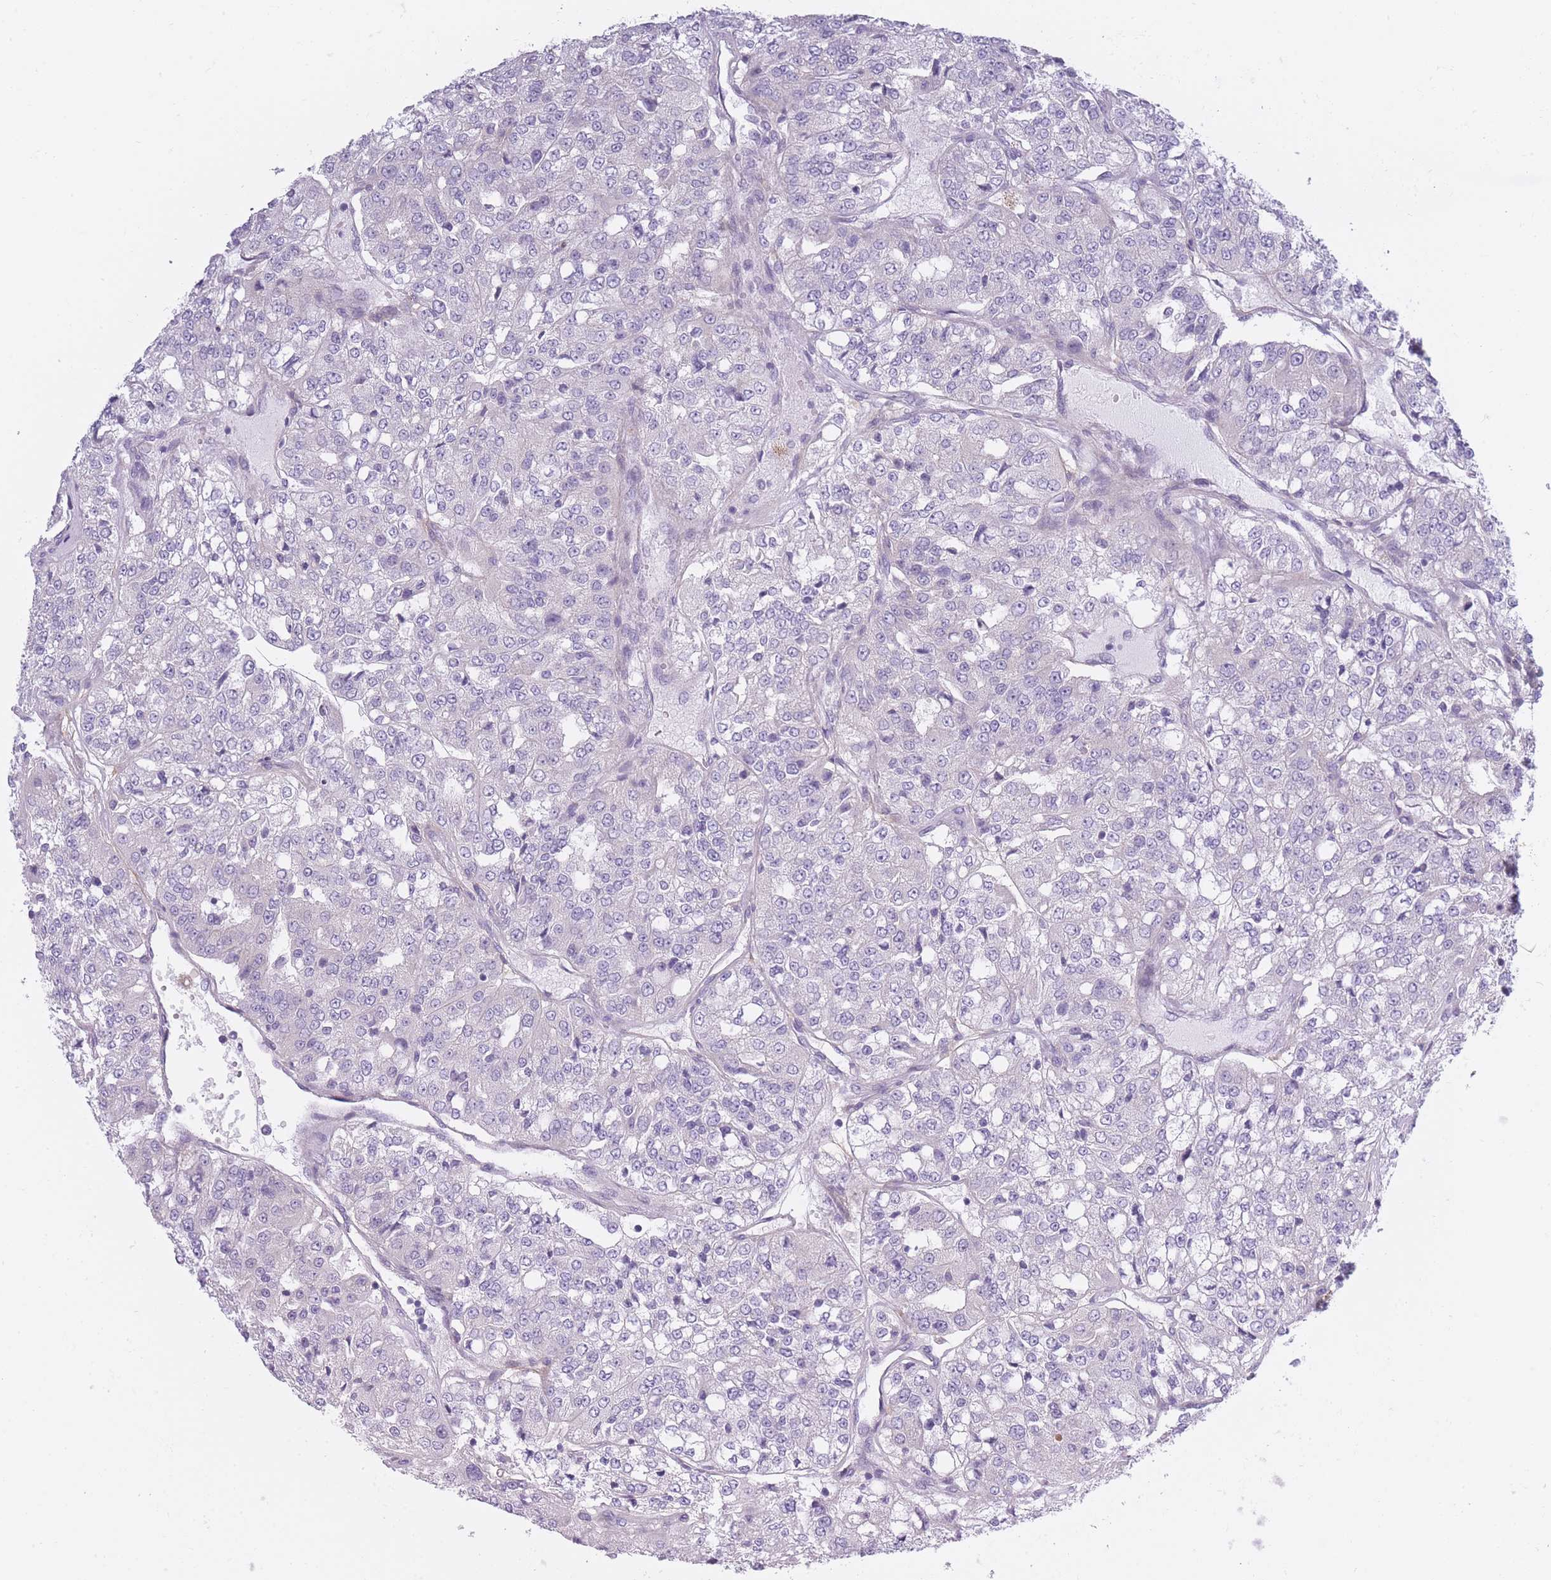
{"staining": {"intensity": "negative", "quantity": "none", "location": "none"}, "tissue": "renal cancer", "cell_type": "Tumor cells", "image_type": "cancer", "snomed": [{"axis": "morphology", "description": "Adenocarcinoma, NOS"}, {"axis": "topography", "description": "Kidney"}], "caption": "Immunohistochemical staining of adenocarcinoma (renal) demonstrates no significant positivity in tumor cells.", "gene": "AP3M2", "patient": {"sex": "female", "age": 63}}